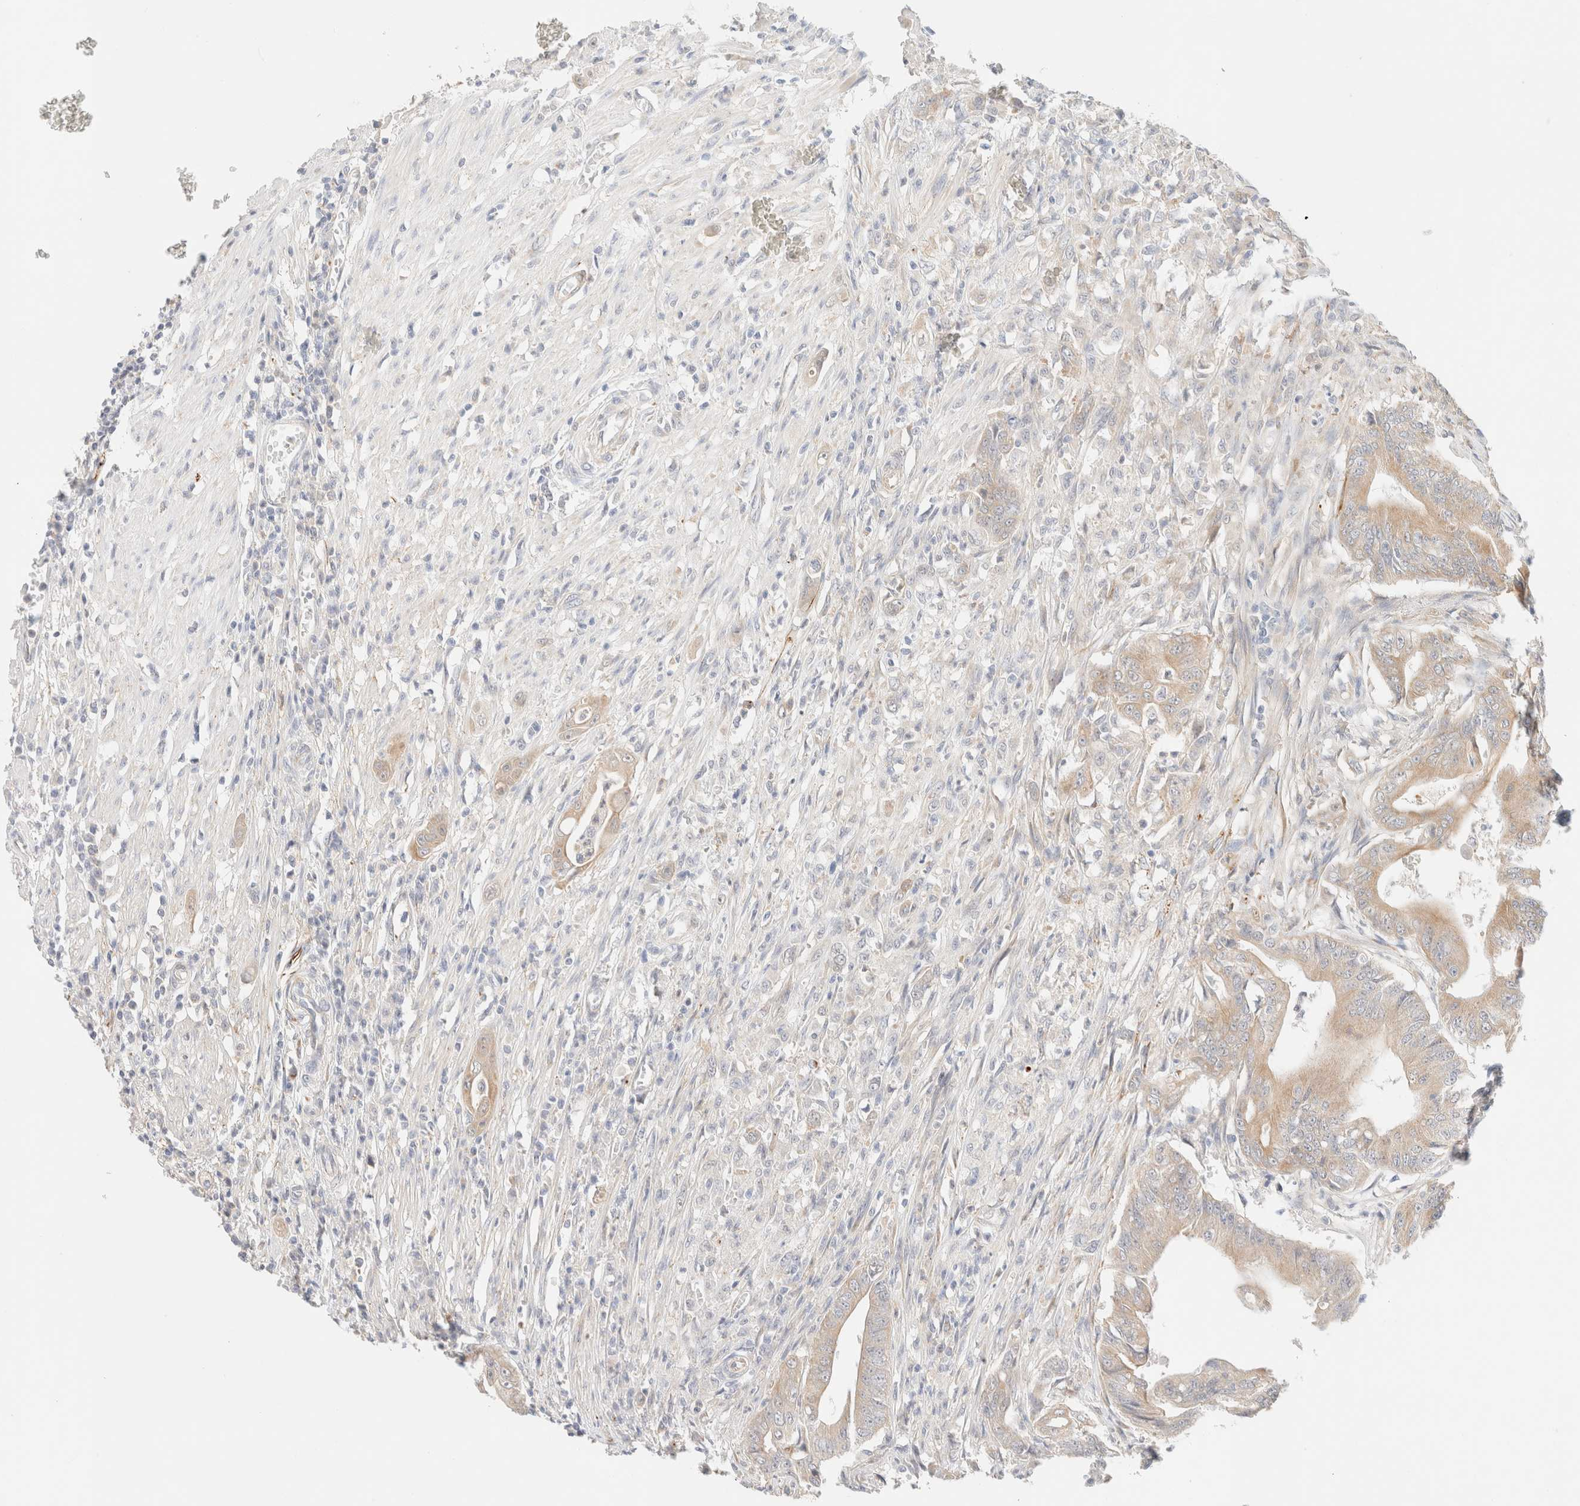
{"staining": {"intensity": "weak", "quantity": ">75%", "location": "cytoplasmic/membranous"}, "tissue": "colorectal cancer", "cell_type": "Tumor cells", "image_type": "cancer", "snomed": [{"axis": "morphology", "description": "Adenoma, NOS"}, {"axis": "morphology", "description": "Adenocarcinoma, NOS"}, {"axis": "topography", "description": "Colon"}], "caption": "Protein expression analysis of colorectal cancer reveals weak cytoplasmic/membranous expression in about >75% of tumor cells.", "gene": "UNC13B", "patient": {"sex": "male", "age": 79}}